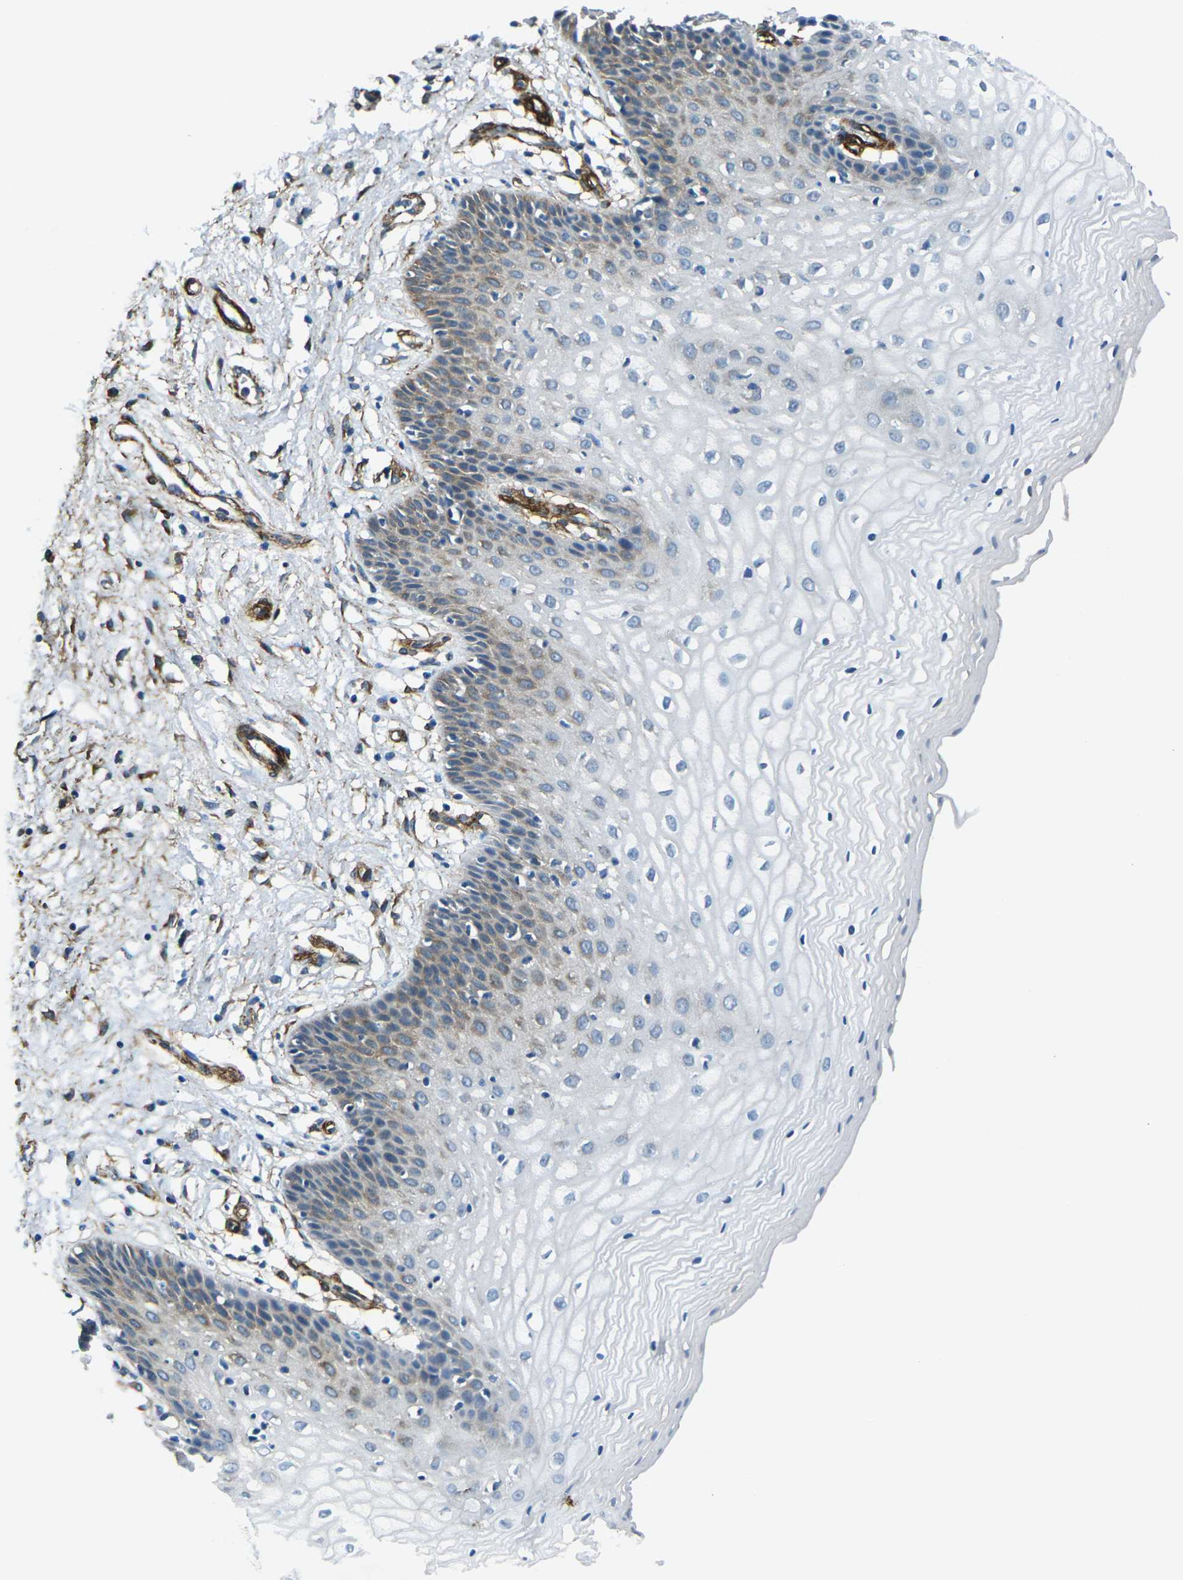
{"staining": {"intensity": "moderate", "quantity": "<25%", "location": "cytoplasmic/membranous"}, "tissue": "vagina", "cell_type": "Squamous epithelial cells", "image_type": "normal", "snomed": [{"axis": "morphology", "description": "Normal tissue, NOS"}, {"axis": "topography", "description": "Vagina"}], "caption": "Immunohistochemistry histopathology image of normal vagina: vagina stained using immunohistochemistry (IHC) reveals low levels of moderate protein expression localized specifically in the cytoplasmic/membranous of squamous epithelial cells, appearing as a cytoplasmic/membranous brown color.", "gene": "GRAMD1C", "patient": {"sex": "female", "age": 34}}